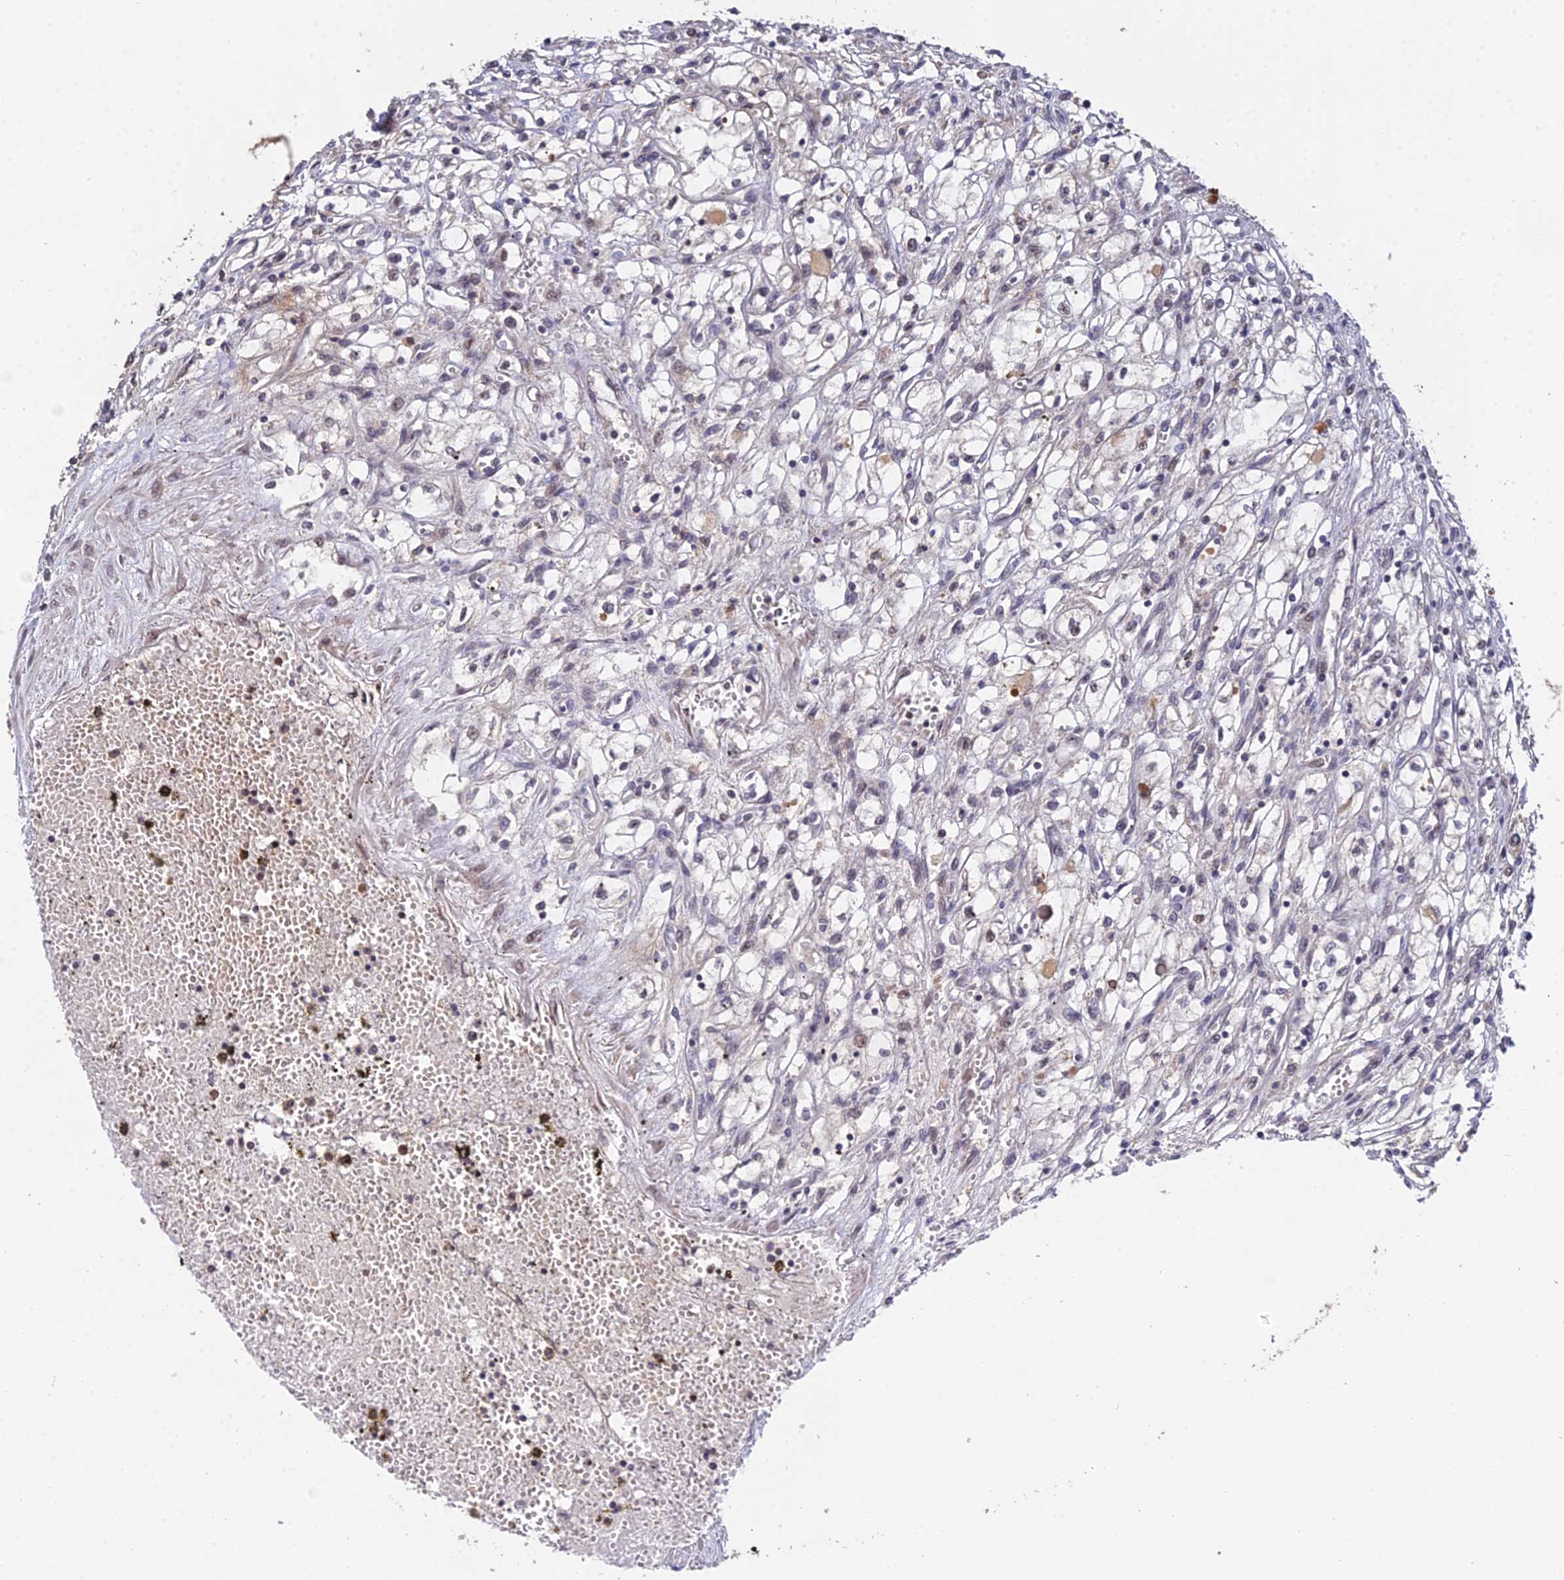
{"staining": {"intensity": "negative", "quantity": "none", "location": "none"}, "tissue": "renal cancer", "cell_type": "Tumor cells", "image_type": "cancer", "snomed": [{"axis": "morphology", "description": "Adenocarcinoma, NOS"}, {"axis": "topography", "description": "Kidney"}], "caption": "IHC of human renal adenocarcinoma displays no positivity in tumor cells.", "gene": "ERCC5", "patient": {"sex": "male", "age": 59}}